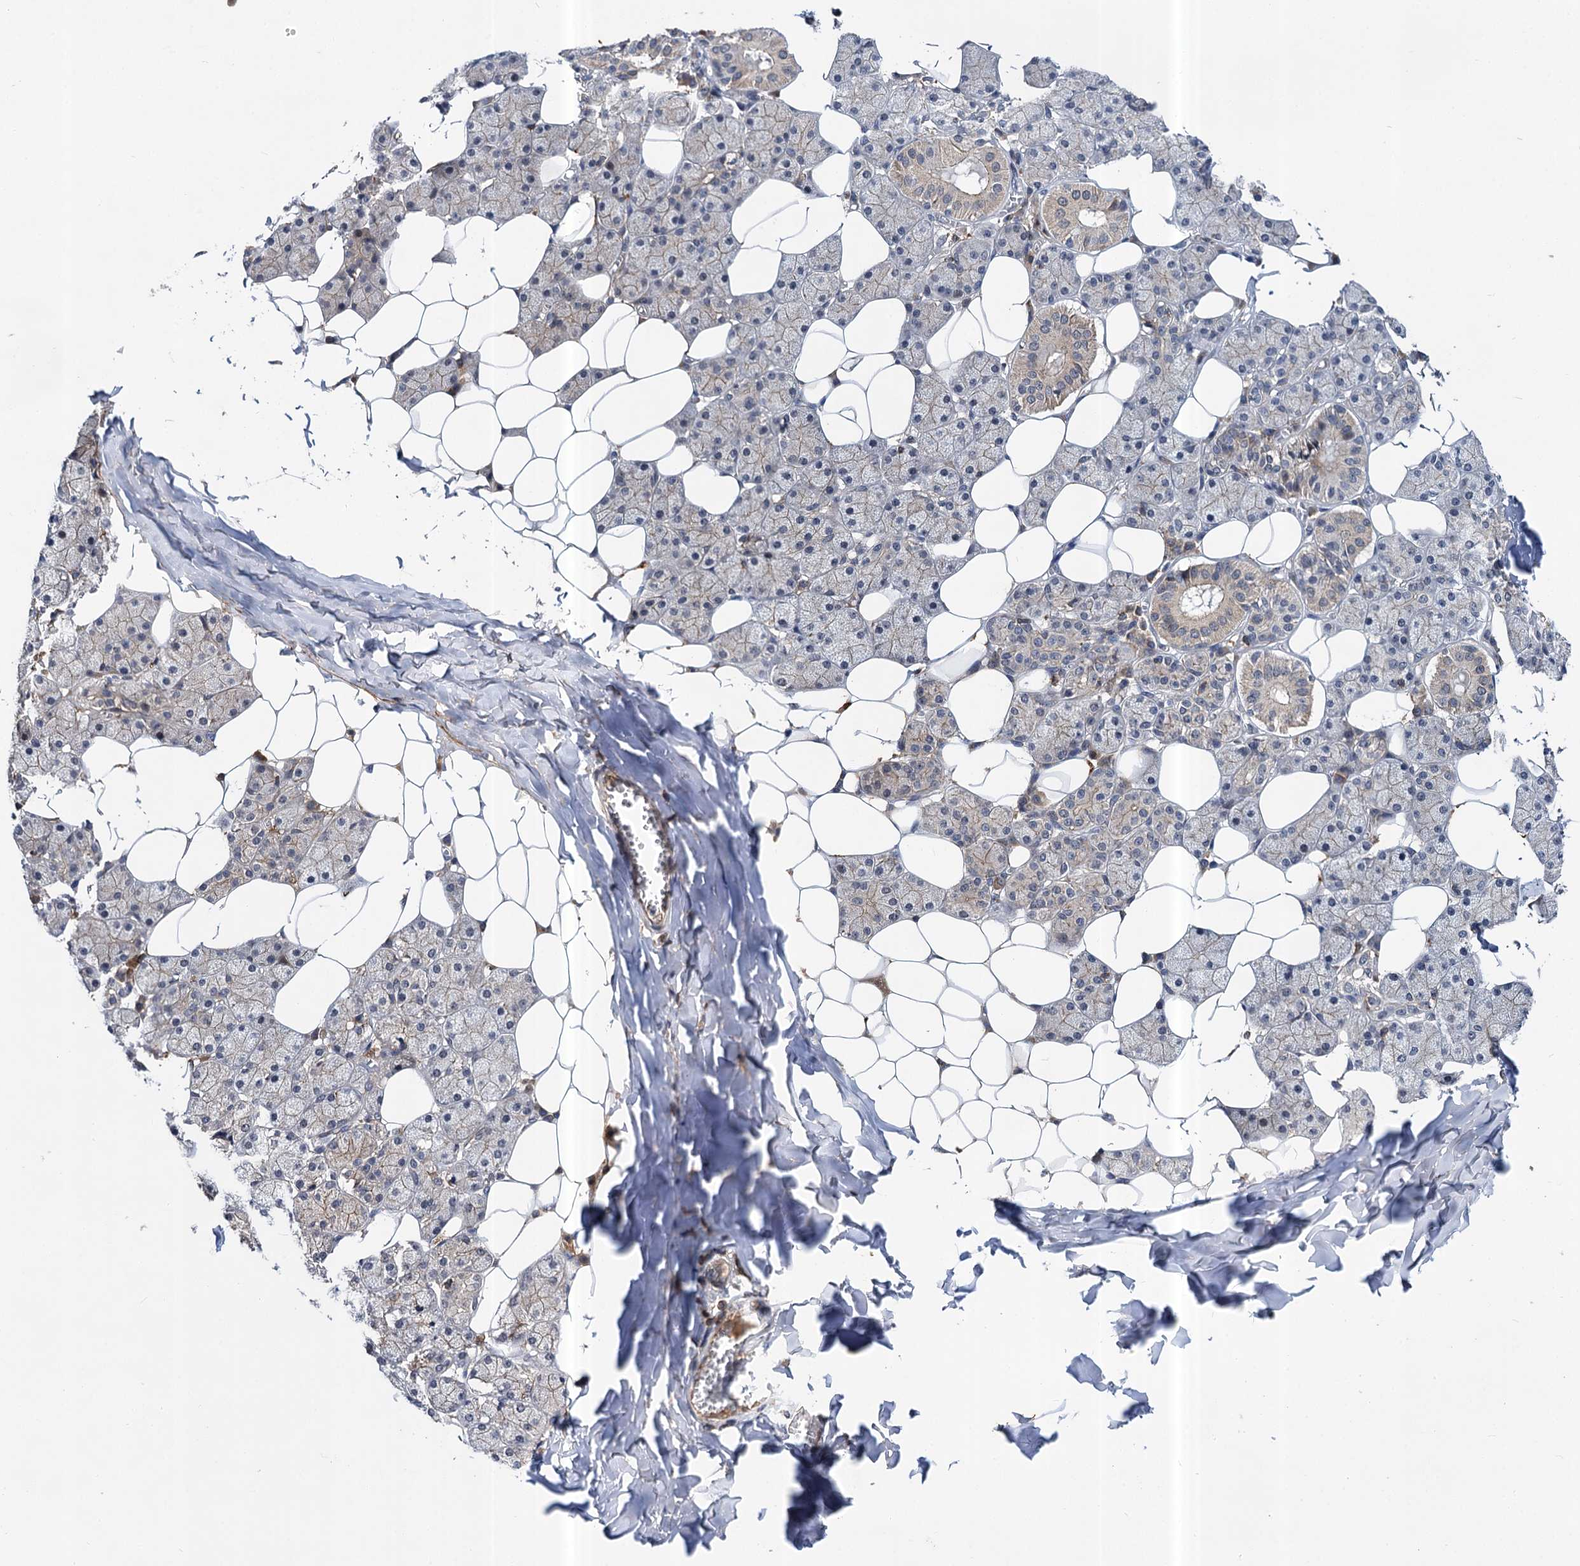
{"staining": {"intensity": "weak", "quantity": "<25%", "location": "cytoplasmic/membranous"}, "tissue": "salivary gland", "cell_type": "Glandular cells", "image_type": "normal", "snomed": [{"axis": "morphology", "description": "Normal tissue, NOS"}, {"axis": "topography", "description": "Salivary gland"}], "caption": "Immunohistochemistry (IHC) of benign human salivary gland reveals no staining in glandular cells.", "gene": "ABLIM1", "patient": {"sex": "female", "age": 33}}